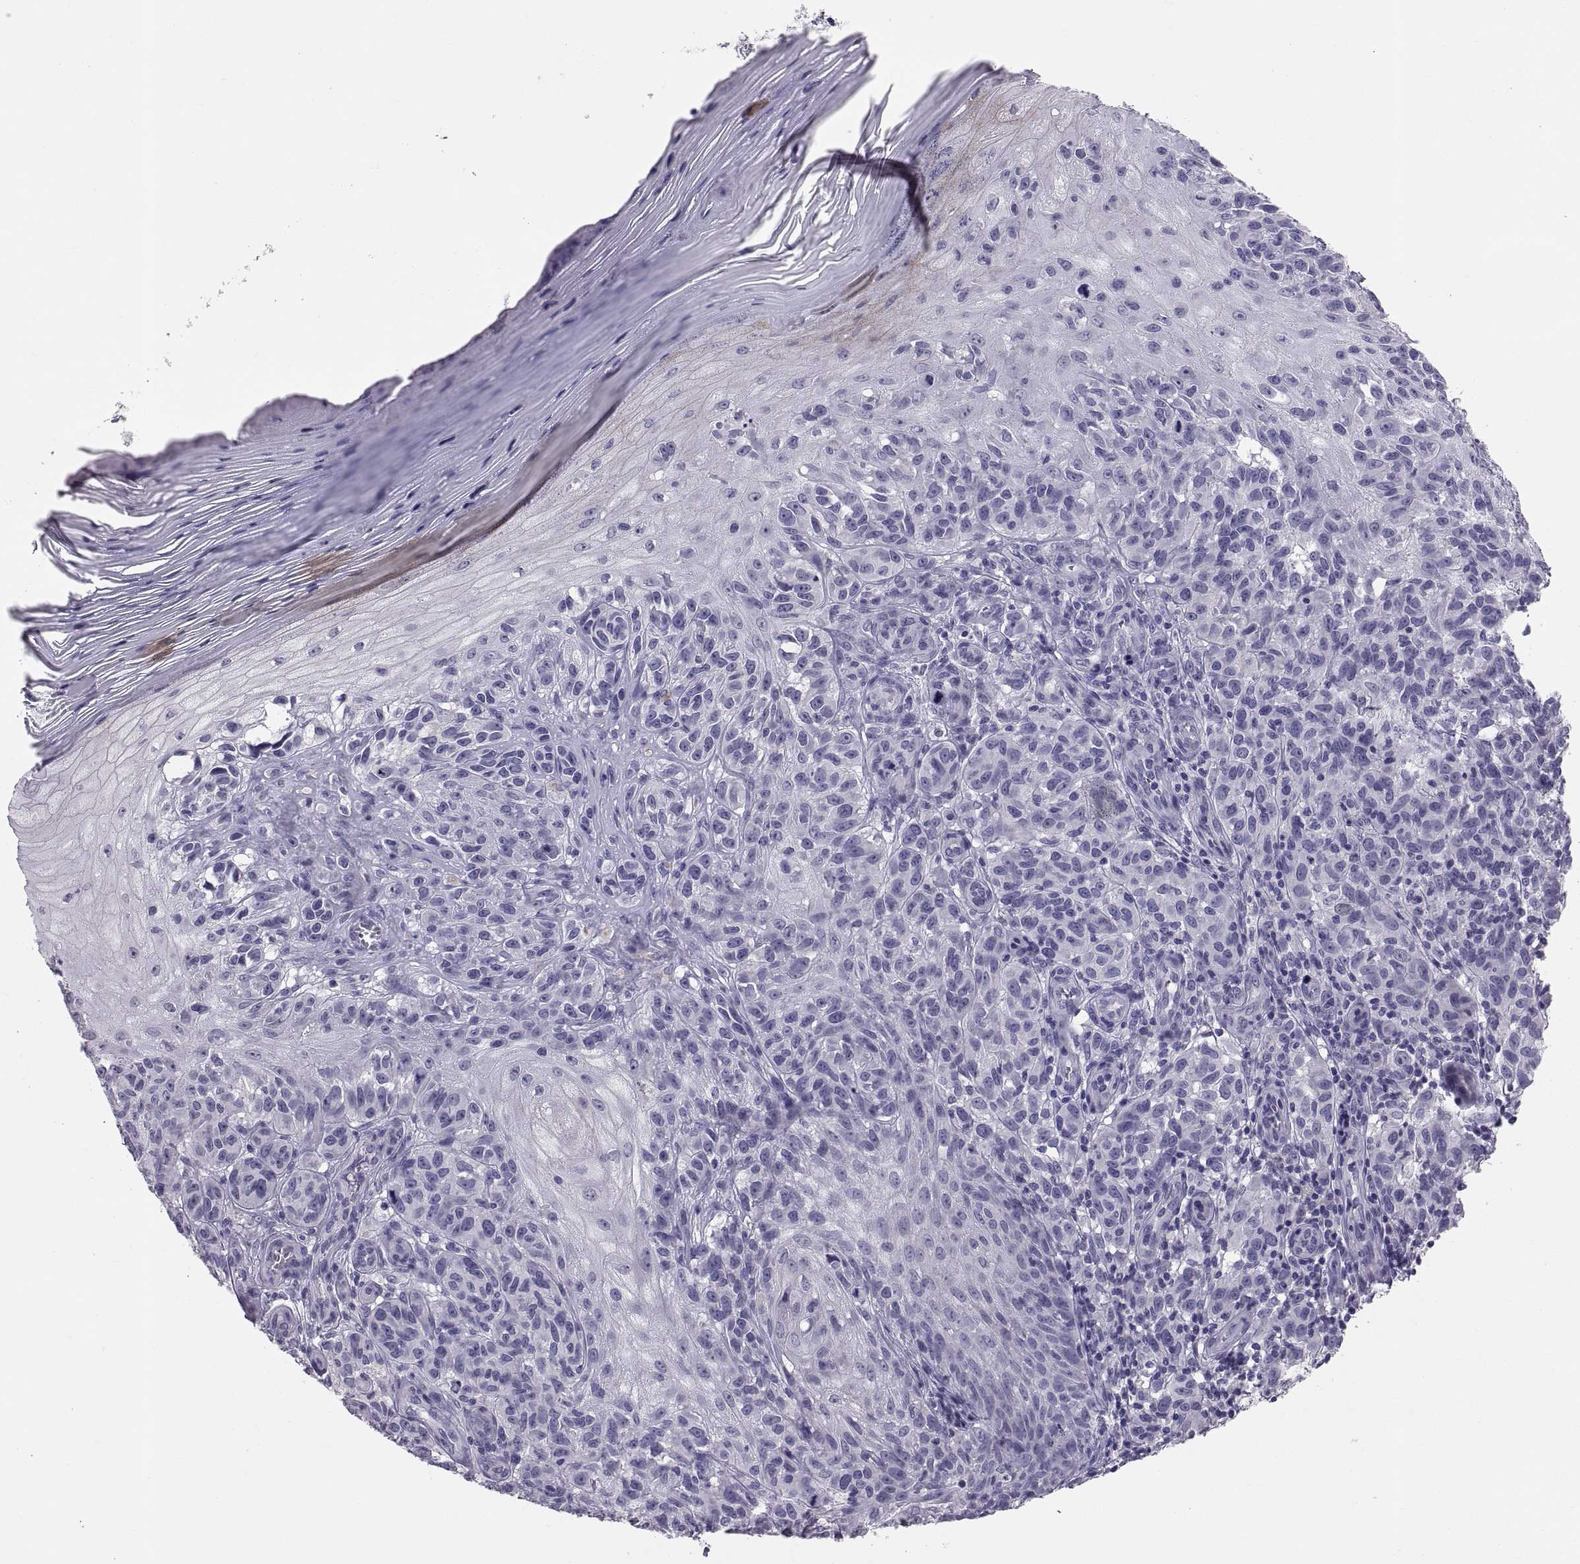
{"staining": {"intensity": "negative", "quantity": "none", "location": "none"}, "tissue": "melanoma", "cell_type": "Tumor cells", "image_type": "cancer", "snomed": [{"axis": "morphology", "description": "Malignant melanoma, NOS"}, {"axis": "topography", "description": "Skin"}], "caption": "Protein analysis of malignant melanoma reveals no significant staining in tumor cells.", "gene": "PTN", "patient": {"sex": "female", "age": 53}}